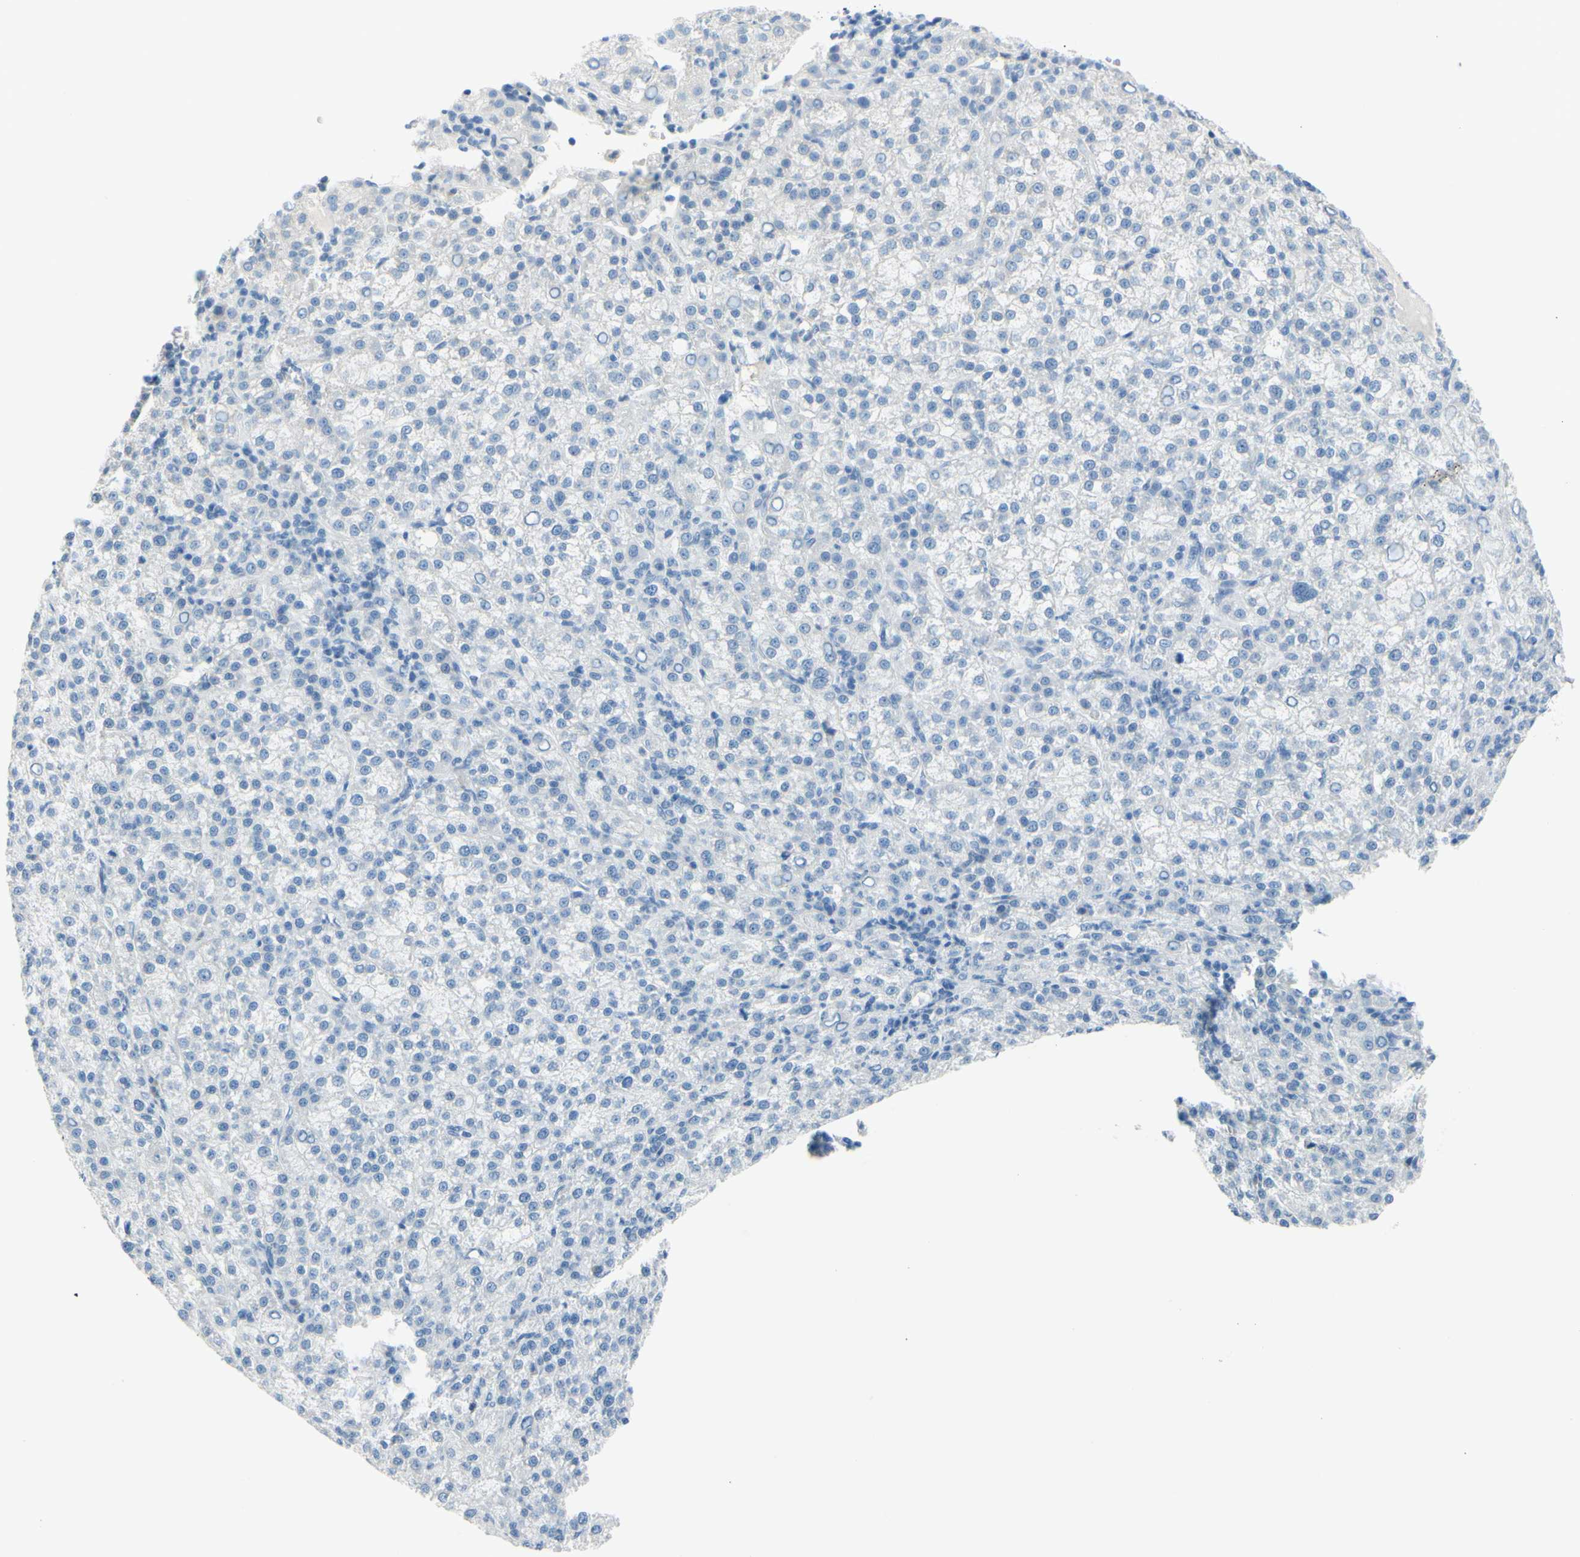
{"staining": {"intensity": "negative", "quantity": "none", "location": "none"}, "tissue": "liver cancer", "cell_type": "Tumor cells", "image_type": "cancer", "snomed": [{"axis": "morphology", "description": "Carcinoma, Hepatocellular, NOS"}, {"axis": "topography", "description": "Liver"}], "caption": "This photomicrograph is of liver hepatocellular carcinoma stained with IHC to label a protein in brown with the nuclei are counter-stained blue. There is no expression in tumor cells.", "gene": "DCT", "patient": {"sex": "female", "age": 58}}